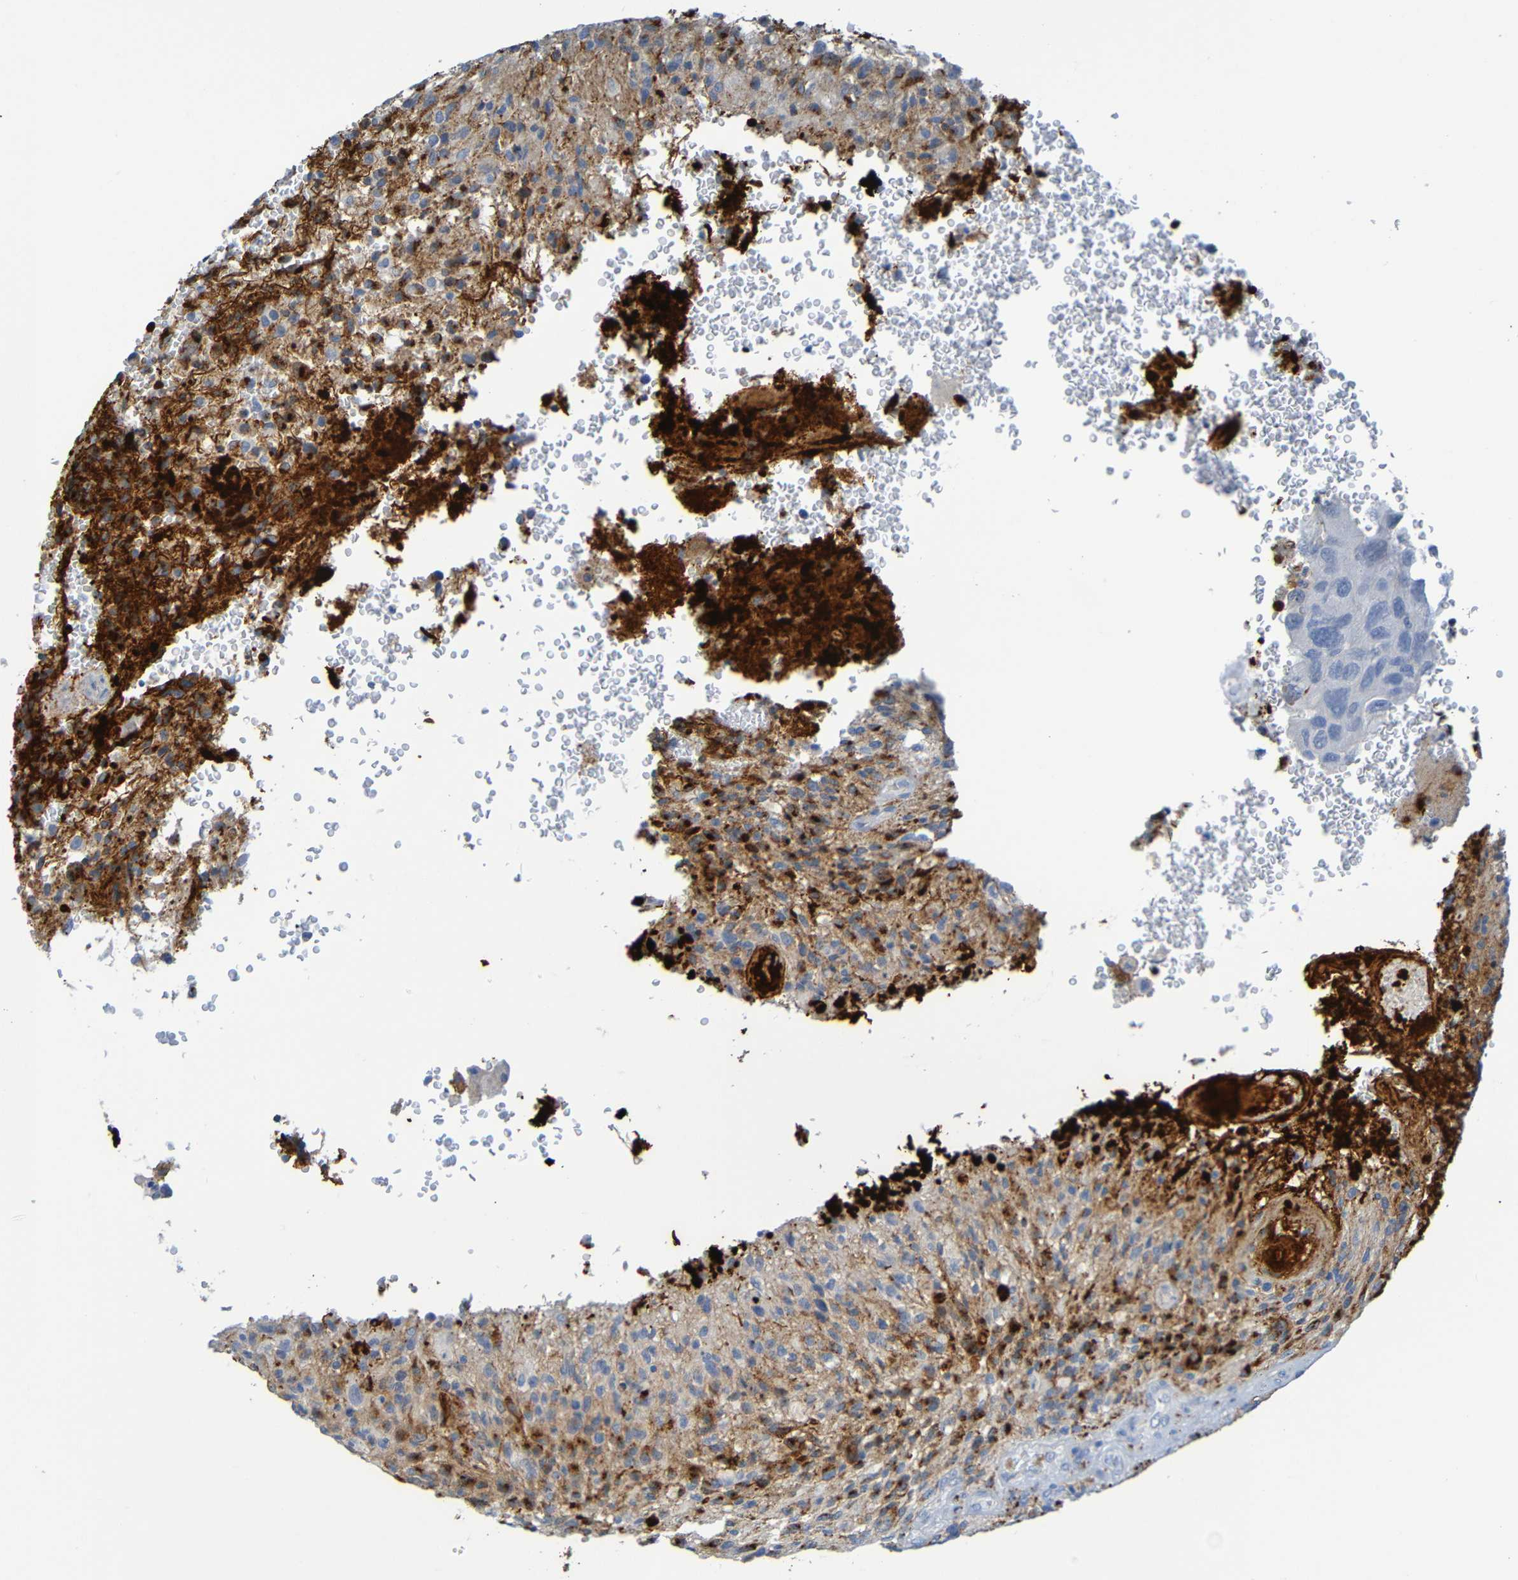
{"staining": {"intensity": "strong", "quantity": "<25%", "location": "cytoplasmic/membranous"}, "tissue": "glioma", "cell_type": "Tumor cells", "image_type": "cancer", "snomed": [{"axis": "morphology", "description": "Normal tissue, NOS"}, {"axis": "morphology", "description": "Glioma, malignant, High grade"}, {"axis": "topography", "description": "Cerebral cortex"}], "caption": "A histopathology image of malignant high-grade glioma stained for a protein shows strong cytoplasmic/membranous brown staining in tumor cells.", "gene": "IL10", "patient": {"sex": "male", "age": 56}}